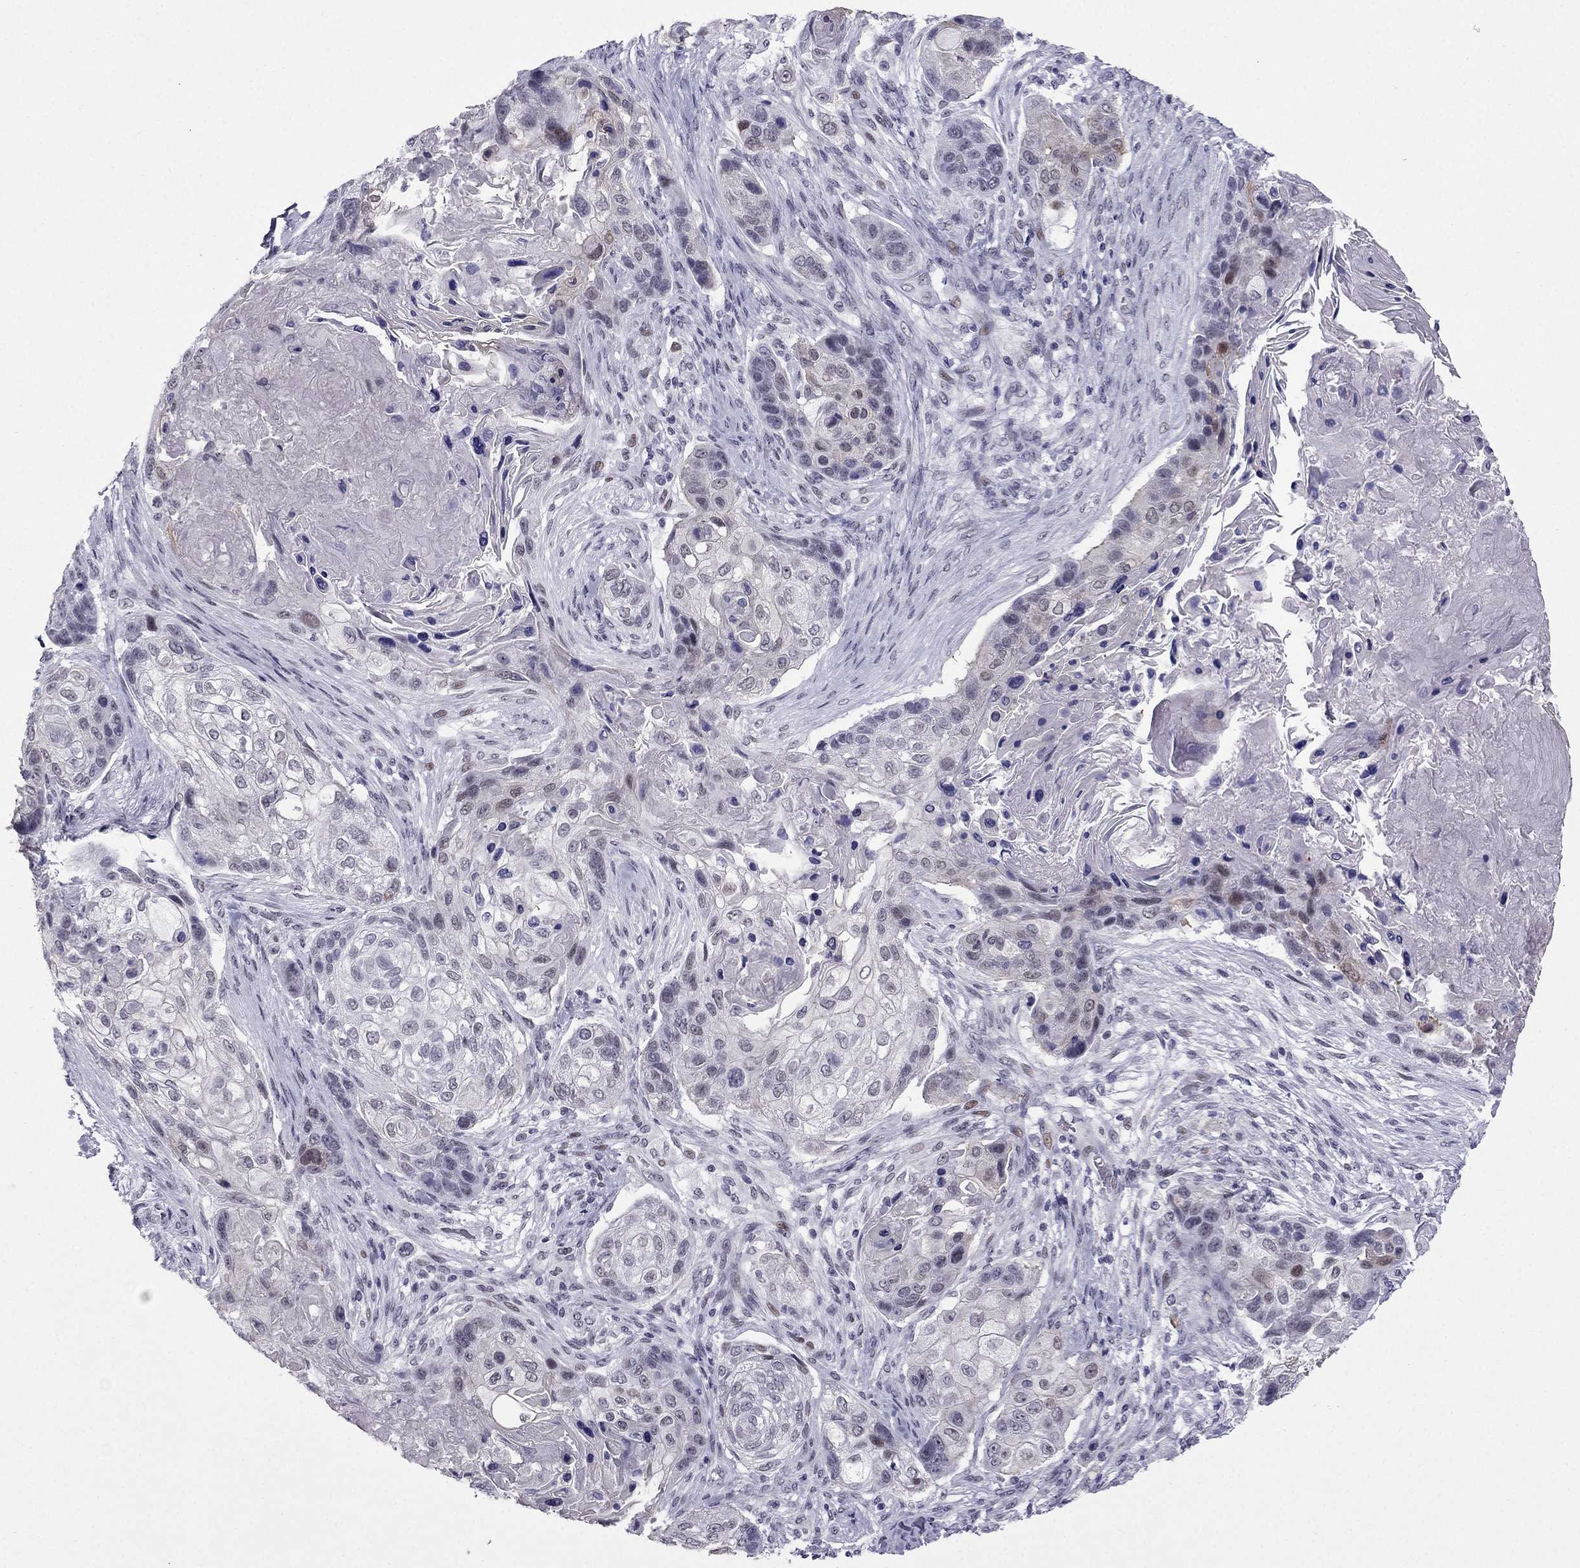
{"staining": {"intensity": "negative", "quantity": "none", "location": "none"}, "tissue": "lung cancer", "cell_type": "Tumor cells", "image_type": "cancer", "snomed": [{"axis": "morphology", "description": "Squamous cell carcinoma, NOS"}, {"axis": "topography", "description": "Lung"}], "caption": "Tumor cells are negative for protein expression in human lung squamous cell carcinoma.", "gene": "MYLK3", "patient": {"sex": "male", "age": 69}}